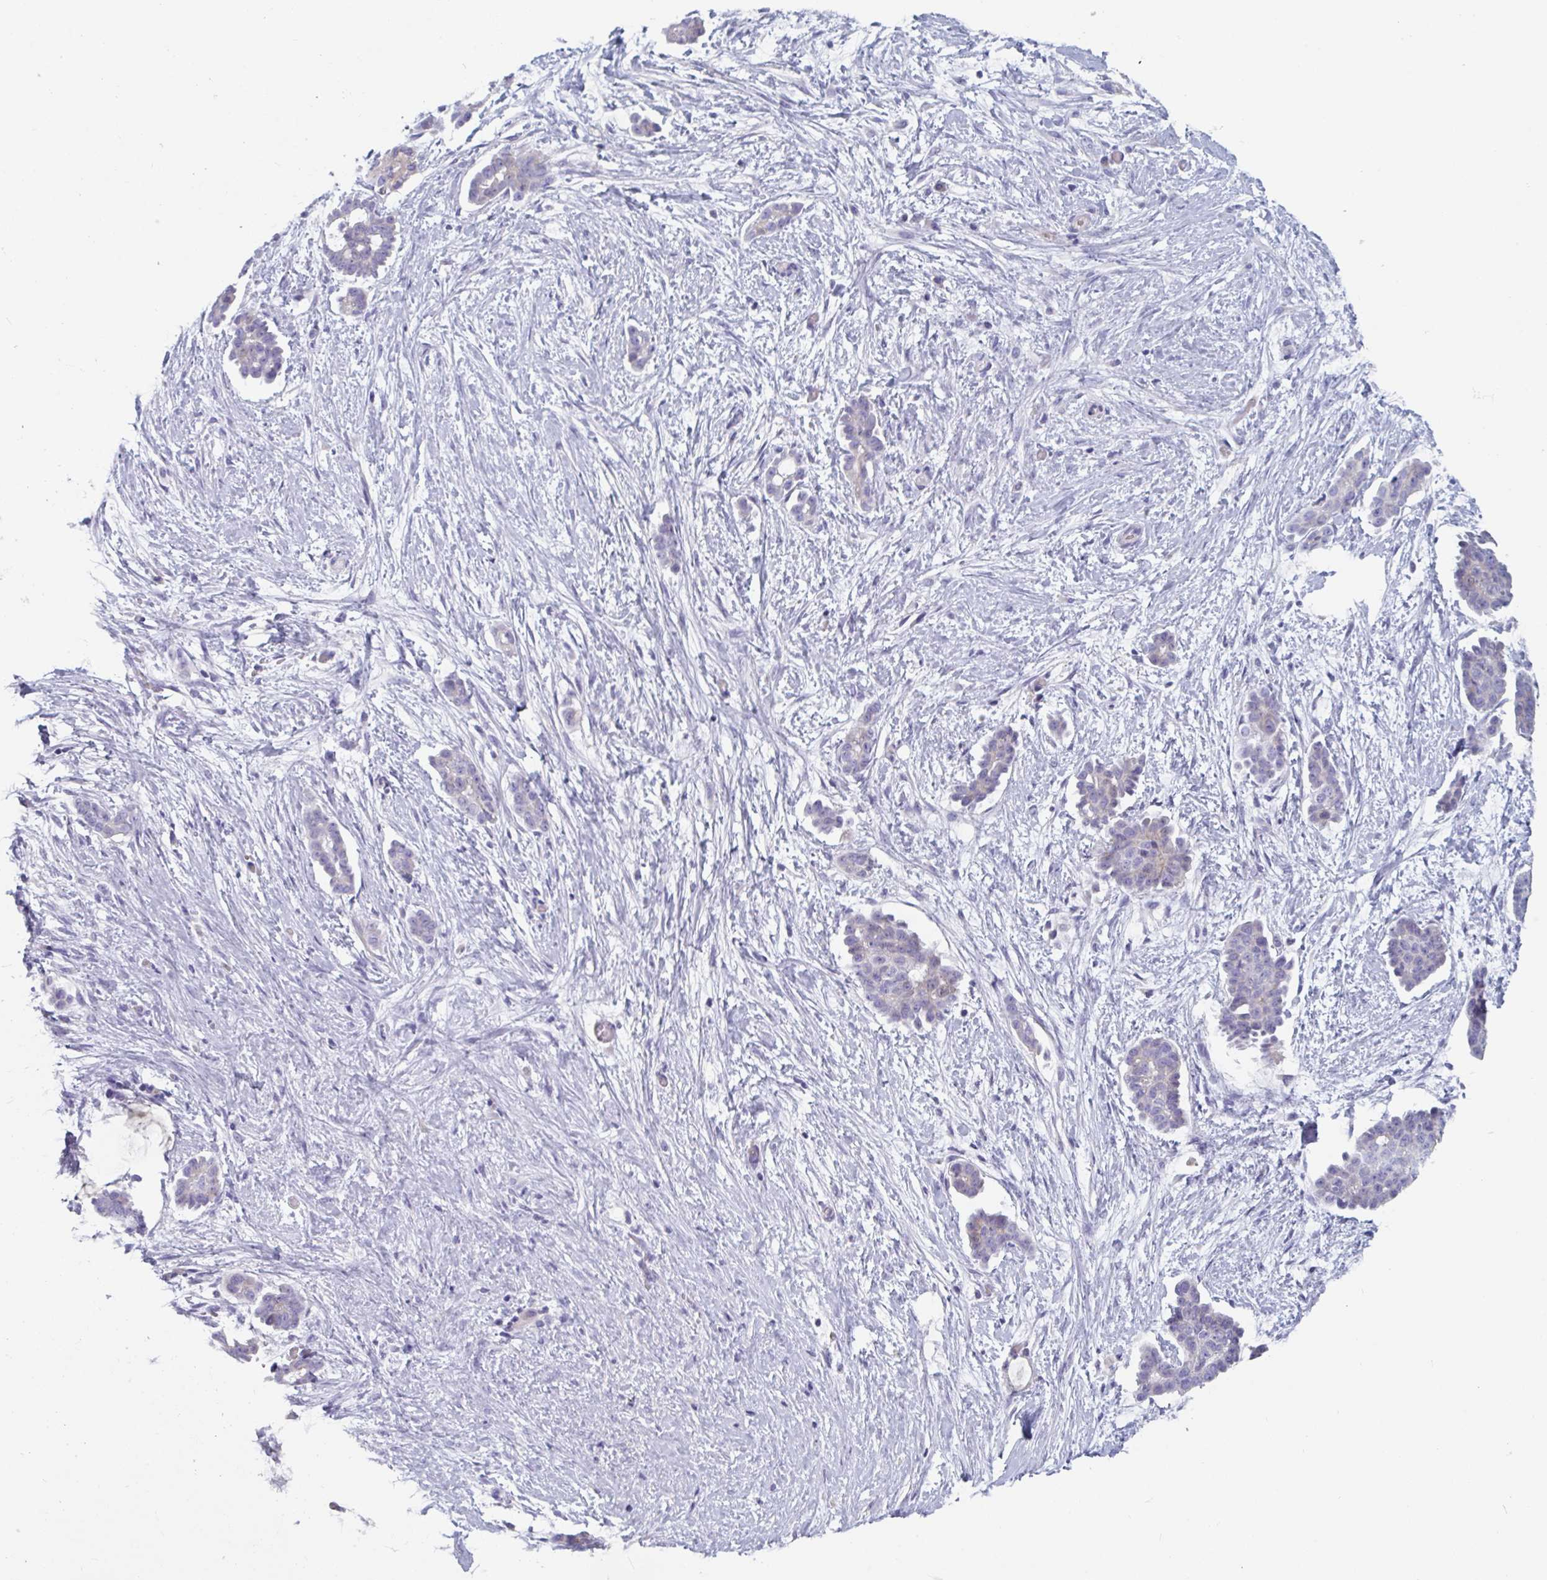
{"staining": {"intensity": "negative", "quantity": "none", "location": "none"}, "tissue": "ovarian cancer", "cell_type": "Tumor cells", "image_type": "cancer", "snomed": [{"axis": "morphology", "description": "Cystadenocarcinoma, serous, NOS"}, {"axis": "topography", "description": "Ovary"}], "caption": "Tumor cells are negative for protein expression in human ovarian serous cystadenocarcinoma.", "gene": "ABHD16A", "patient": {"sex": "female", "age": 50}}